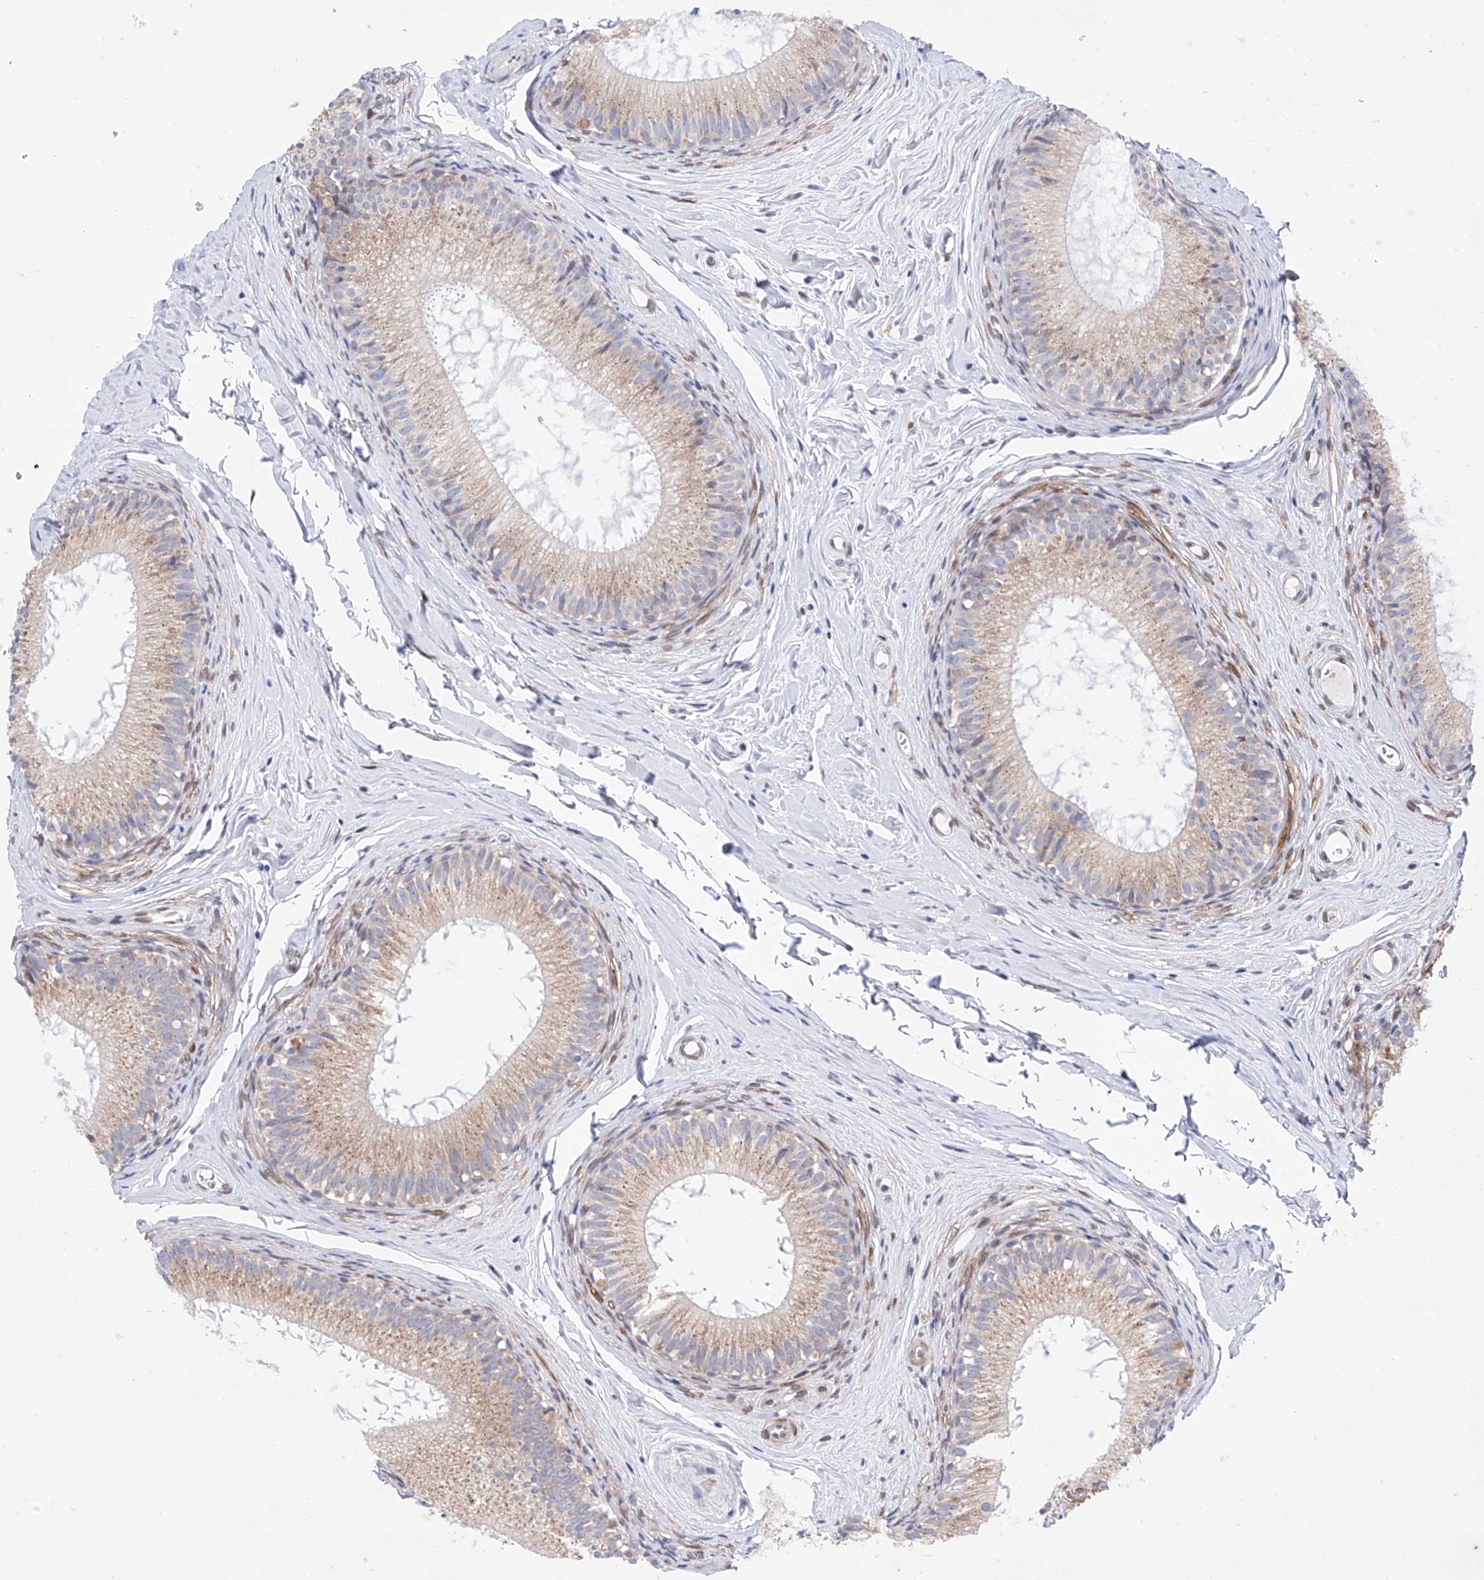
{"staining": {"intensity": "weak", "quantity": ">75%", "location": "cytoplasmic/membranous"}, "tissue": "epididymis", "cell_type": "Glandular cells", "image_type": "normal", "snomed": [{"axis": "morphology", "description": "Normal tissue, NOS"}, {"axis": "topography", "description": "Epididymis"}], "caption": "A brown stain labels weak cytoplasmic/membranous staining of a protein in glandular cells of normal human epididymis.", "gene": "LCLAT1", "patient": {"sex": "male", "age": 34}}